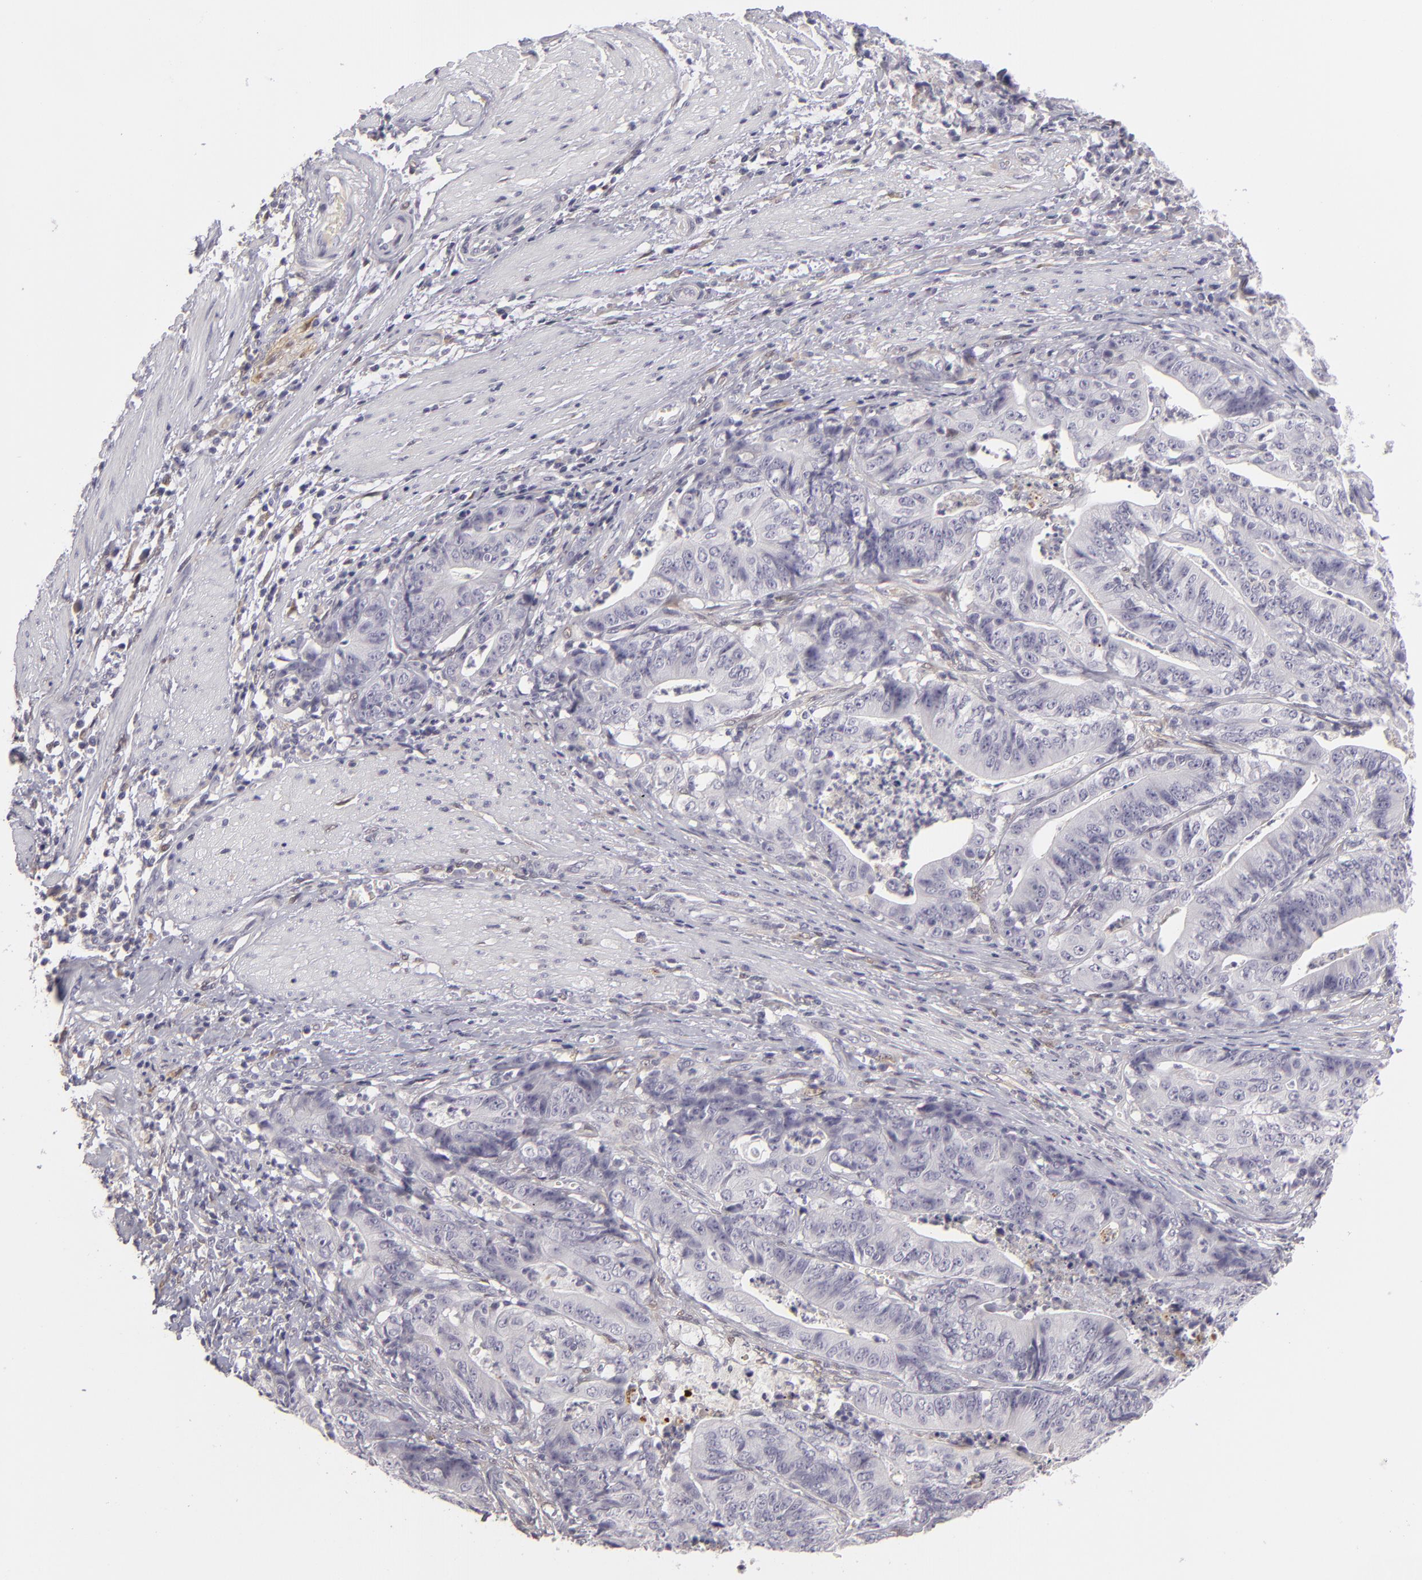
{"staining": {"intensity": "negative", "quantity": "none", "location": "none"}, "tissue": "stomach cancer", "cell_type": "Tumor cells", "image_type": "cancer", "snomed": [{"axis": "morphology", "description": "Adenocarcinoma, NOS"}, {"axis": "topography", "description": "Stomach, lower"}], "caption": "Tumor cells are negative for protein expression in human stomach cancer (adenocarcinoma). (DAB (3,3'-diaminobenzidine) immunohistochemistry (IHC), high magnification).", "gene": "EFS", "patient": {"sex": "female", "age": 86}}